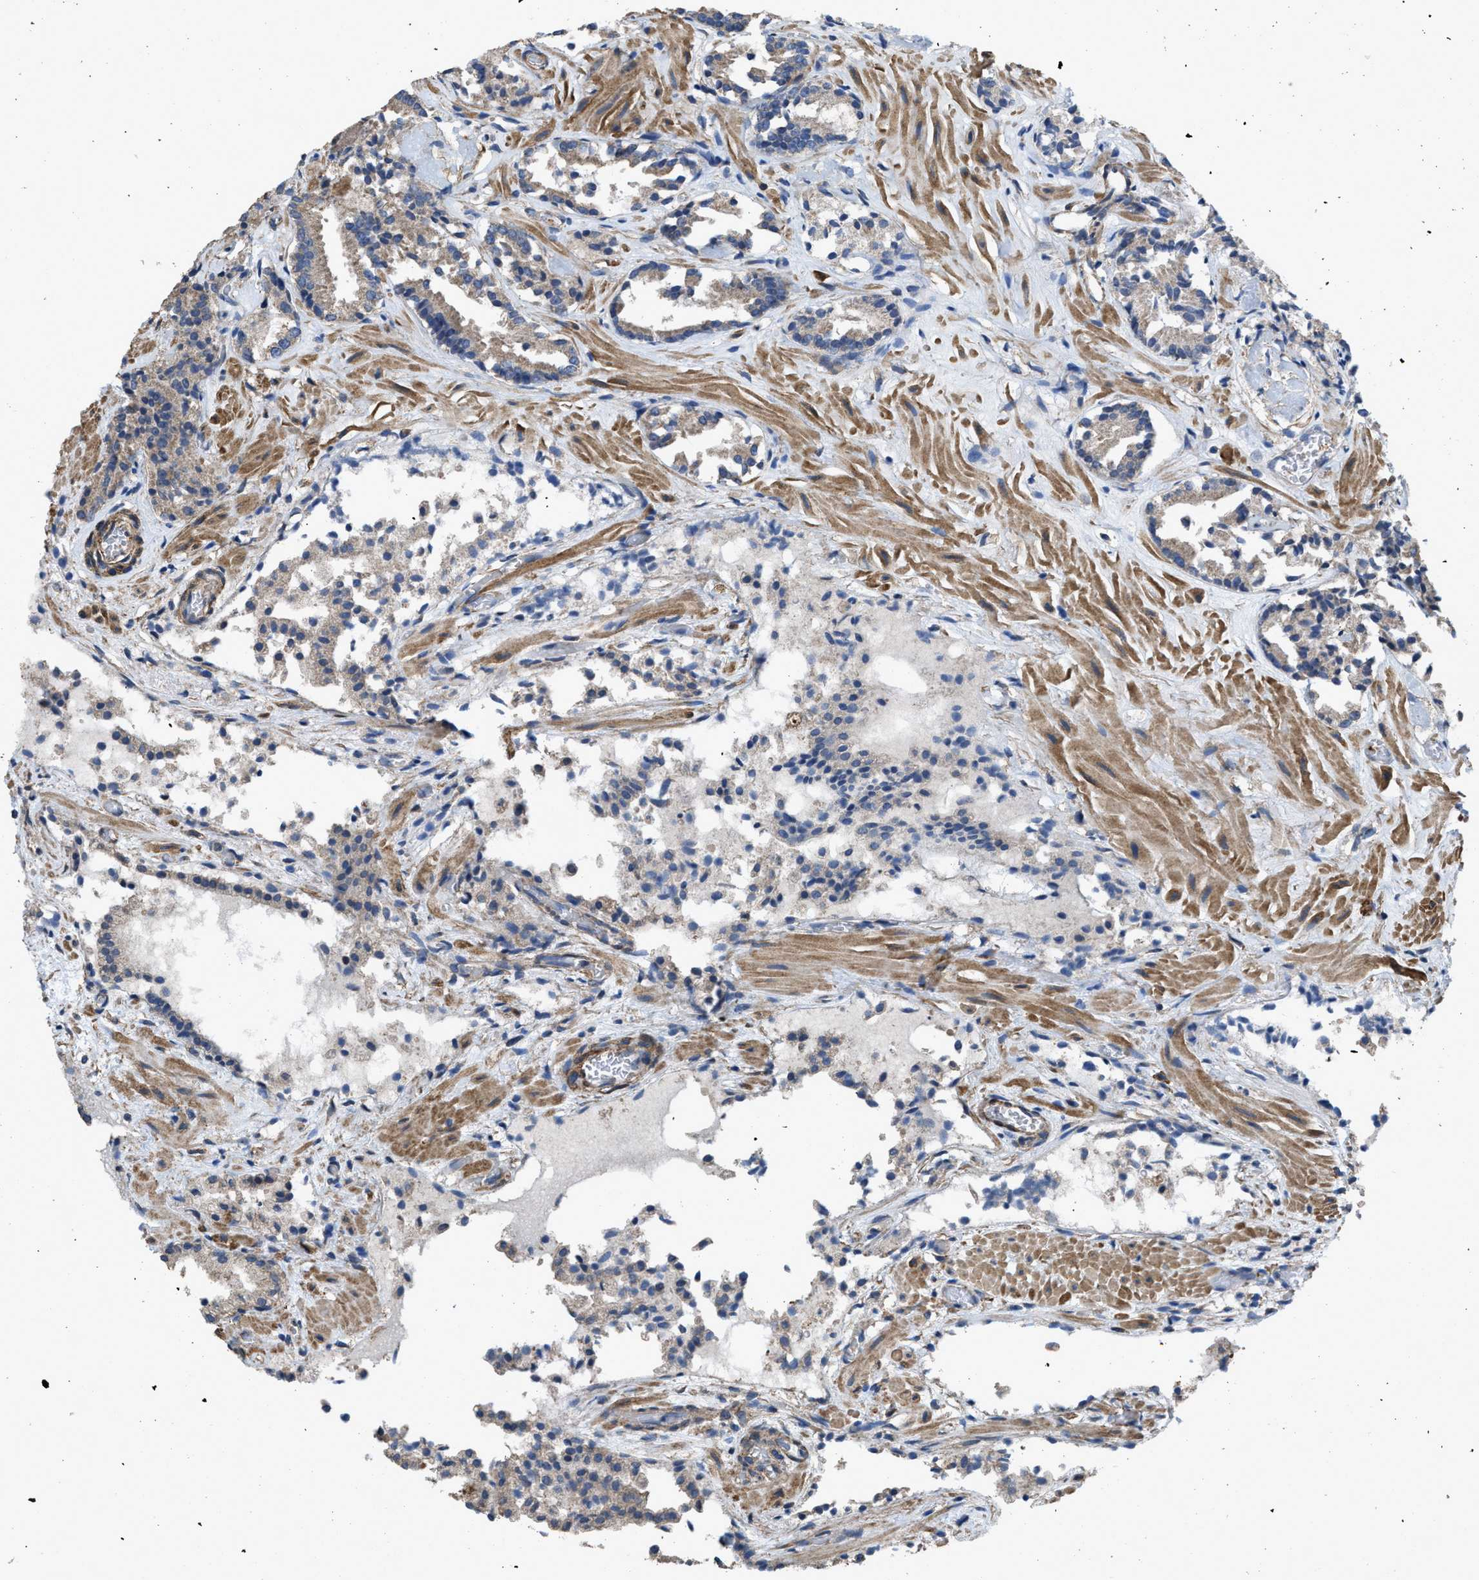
{"staining": {"intensity": "weak", "quantity": "25%-75%", "location": "cytoplasmic/membranous"}, "tissue": "prostate cancer", "cell_type": "Tumor cells", "image_type": "cancer", "snomed": [{"axis": "morphology", "description": "Adenocarcinoma, Low grade"}, {"axis": "topography", "description": "Prostate"}], "caption": "Low-grade adenocarcinoma (prostate) tissue exhibits weak cytoplasmic/membranous expression in about 25%-75% of tumor cells, visualized by immunohistochemistry.", "gene": "ARL6", "patient": {"sex": "male", "age": 51}}